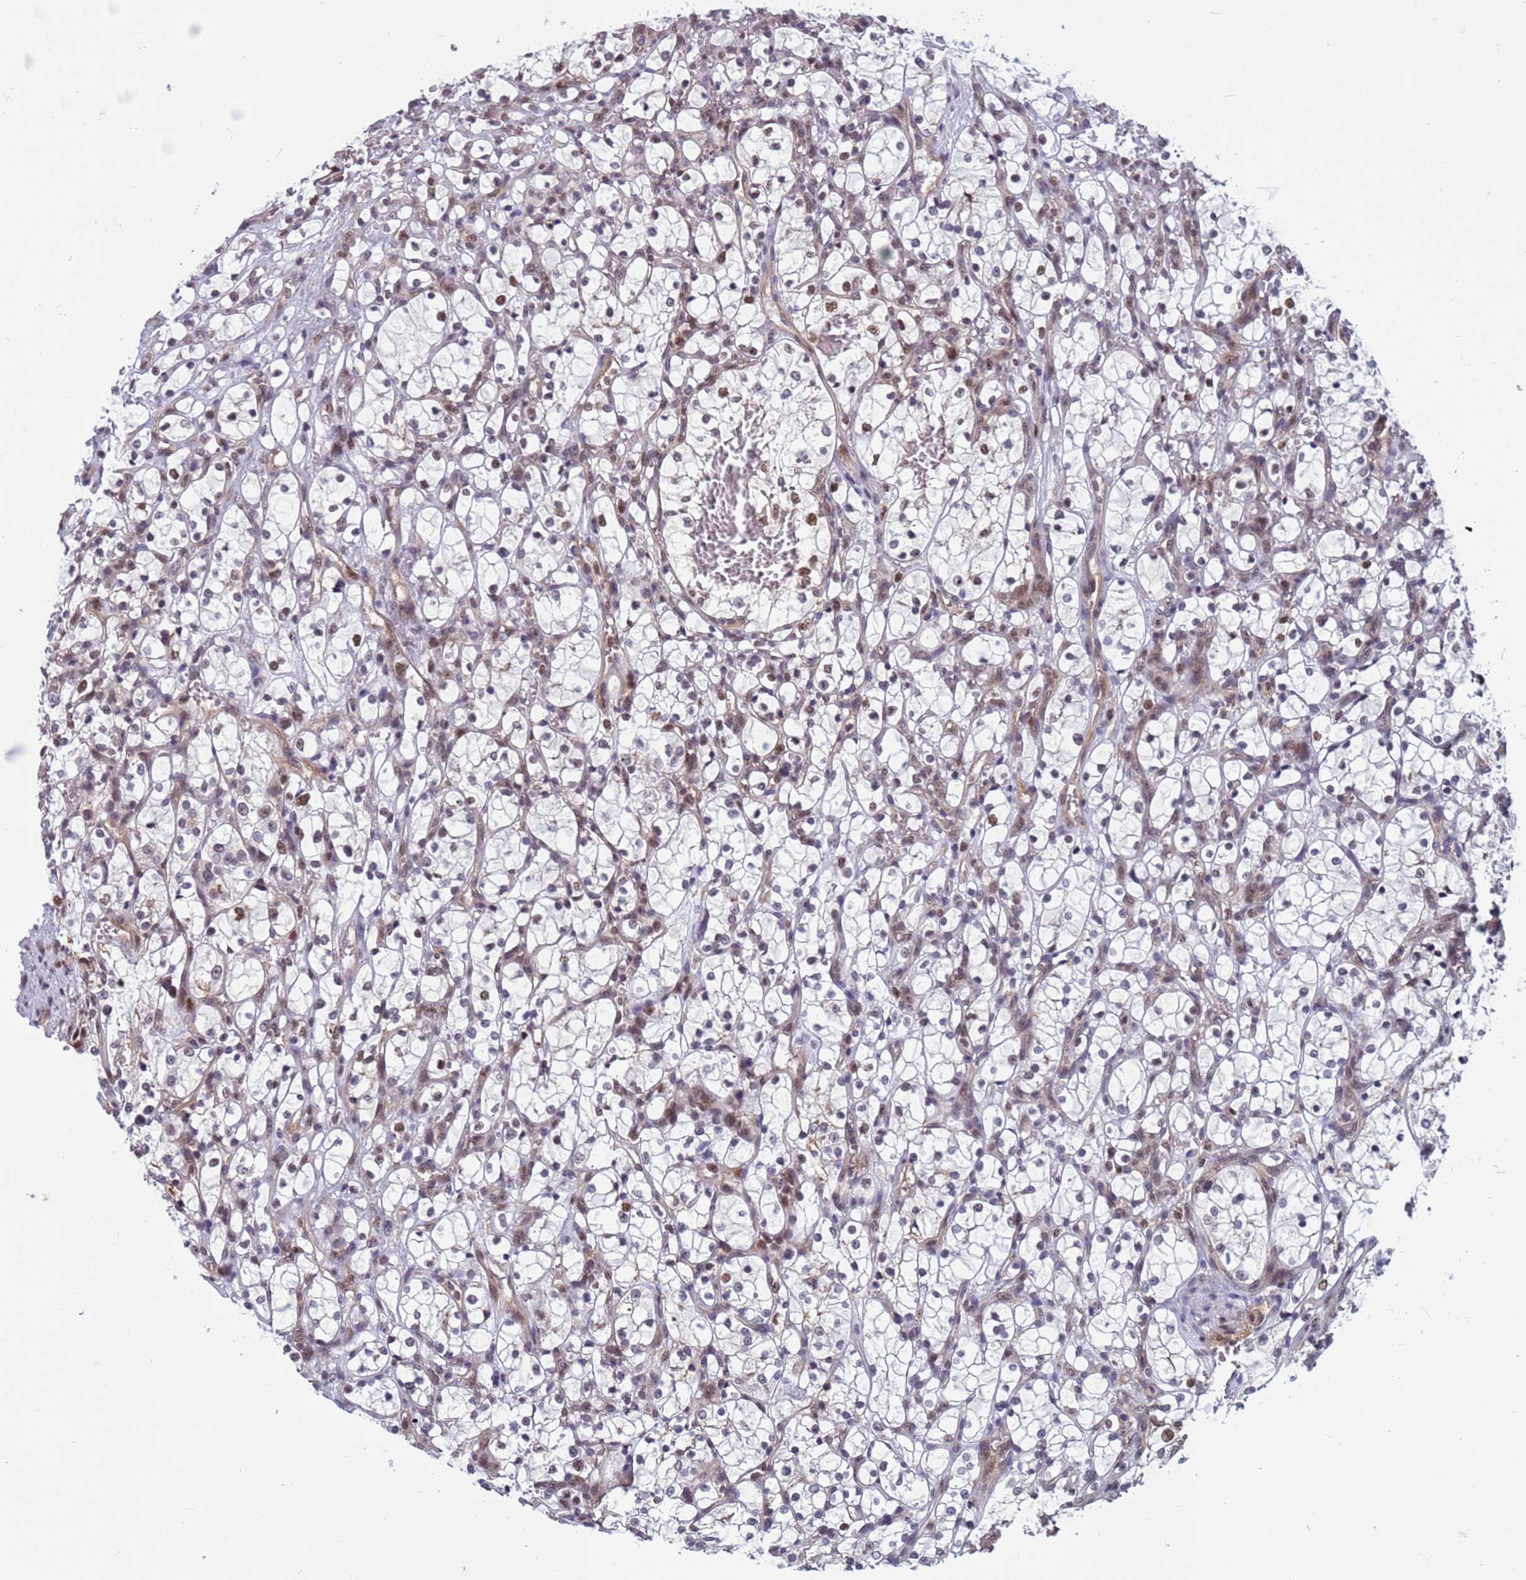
{"staining": {"intensity": "moderate", "quantity": "<25%", "location": "nuclear"}, "tissue": "renal cancer", "cell_type": "Tumor cells", "image_type": "cancer", "snomed": [{"axis": "morphology", "description": "Adenocarcinoma, NOS"}, {"axis": "topography", "description": "Kidney"}], "caption": "Immunohistochemical staining of human renal adenocarcinoma demonstrates moderate nuclear protein expression in approximately <25% of tumor cells. (Brightfield microscopy of DAB IHC at high magnification).", "gene": "NSL1", "patient": {"sex": "female", "age": 69}}